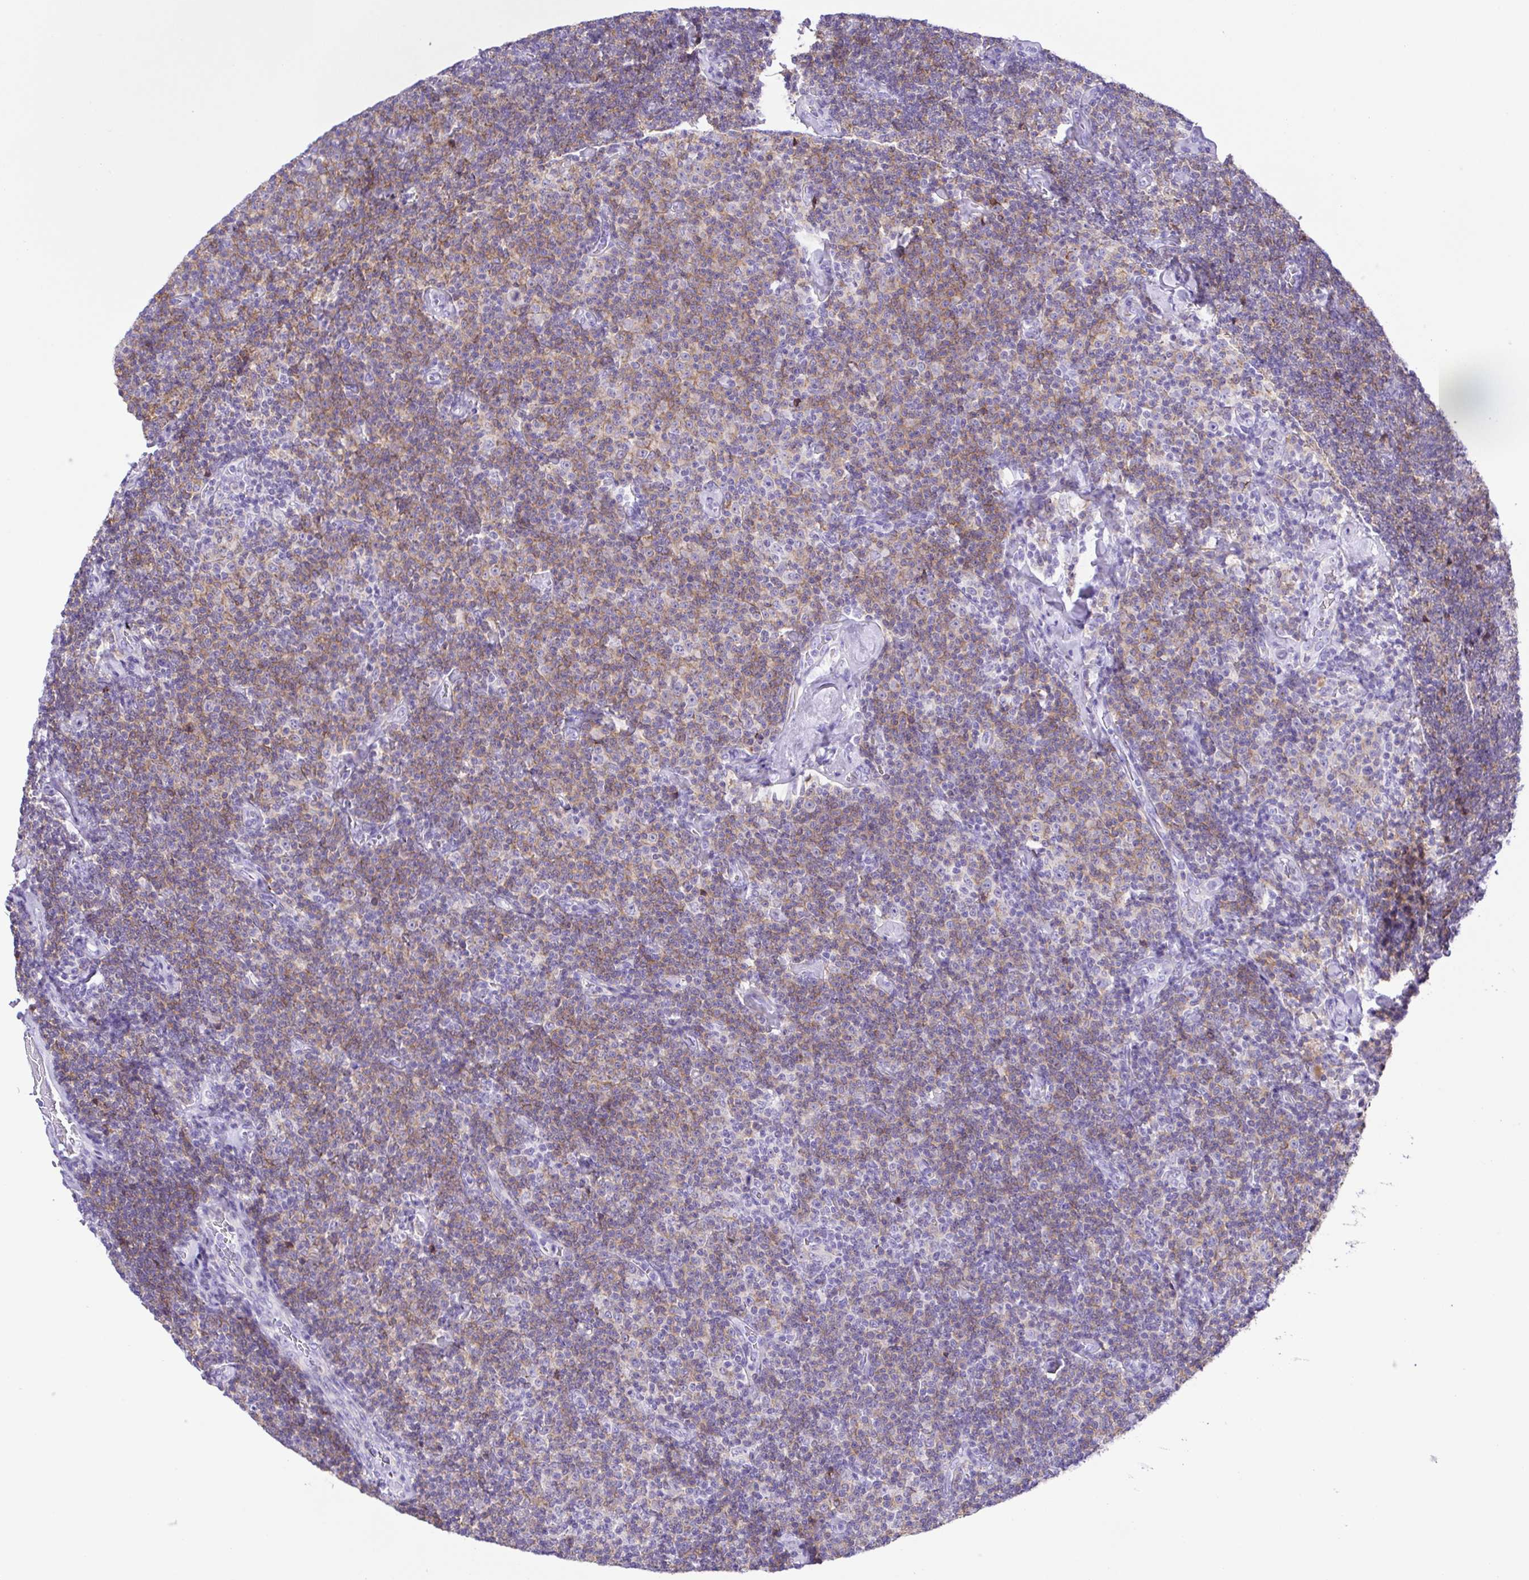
{"staining": {"intensity": "moderate", "quantity": "25%-75%", "location": "cytoplasmic/membranous"}, "tissue": "lymphoma", "cell_type": "Tumor cells", "image_type": "cancer", "snomed": [{"axis": "morphology", "description": "Malignant lymphoma, non-Hodgkin's type, Low grade"}, {"axis": "topography", "description": "Lymph node"}], "caption": "Immunohistochemistry (IHC) of human malignant lymphoma, non-Hodgkin's type (low-grade) shows medium levels of moderate cytoplasmic/membranous staining in about 25%-75% of tumor cells. The staining was performed using DAB, with brown indicating positive protein expression. Nuclei are stained blue with hematoxylin.", "gene": "CD72", "patient": {"sex": "male", "age": 81}}